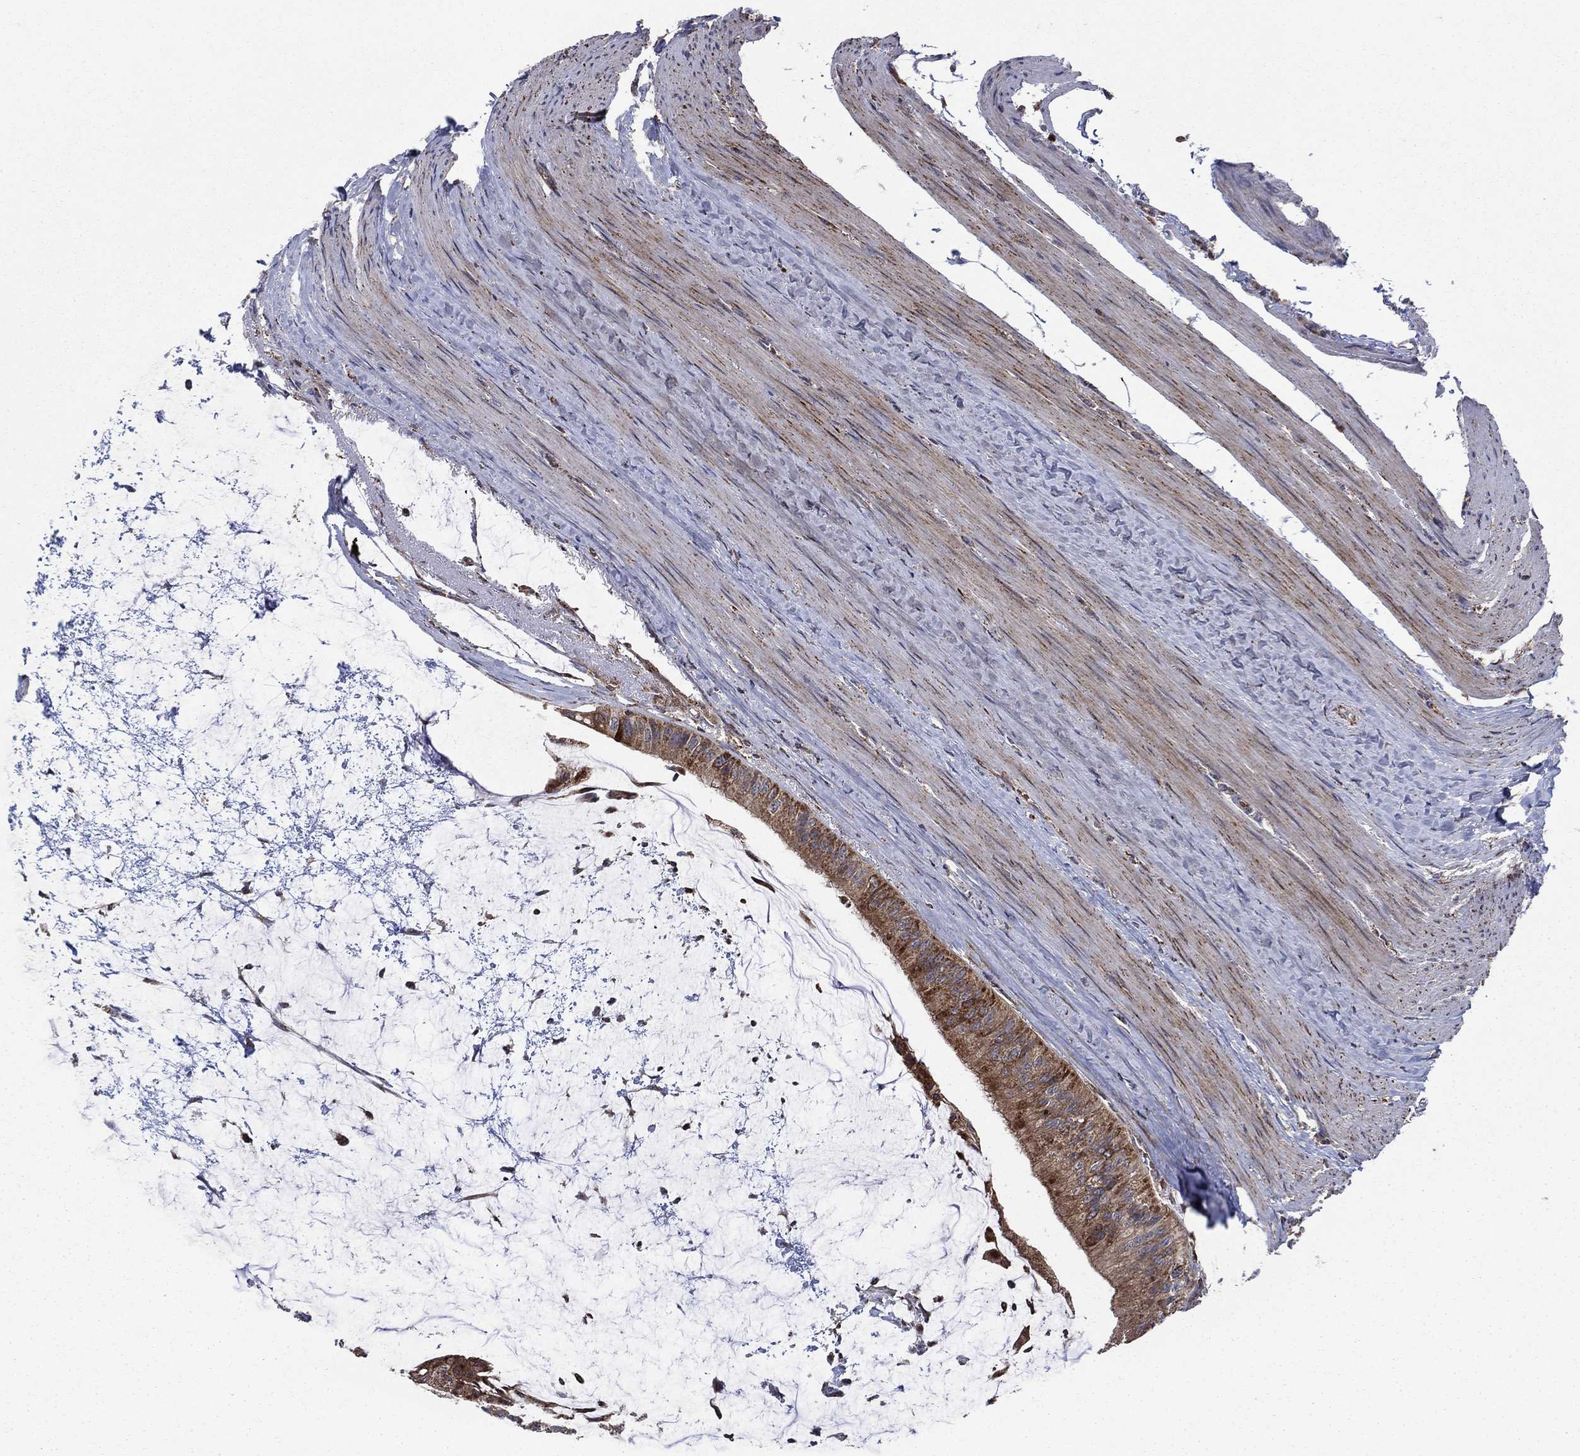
{"staining": {"intensity": "strong", "quantity": "25%-75%", "location": "cytoplasmic/membranous"}, "tissue": "colorectal cancer", "cell_type": "Tumor cells", "image_type": "cancer", "snomed": [{"axis": "morphology", "description": "Normal tissue, NOS"}, {"axis": "morphology", "description": "Adenocarcinoma, NOS"}, {"axis": "topography", "description": "Colon"}], "caption": "Adenocarcinoma (colorectal) stained with a brown dye demonstrates strong cytoplasmic/membranous positive expression in approximately 25%-75% of tumor cells.", "gene": "RNF19B", "patient": {"sex": "male", "age": 65}}